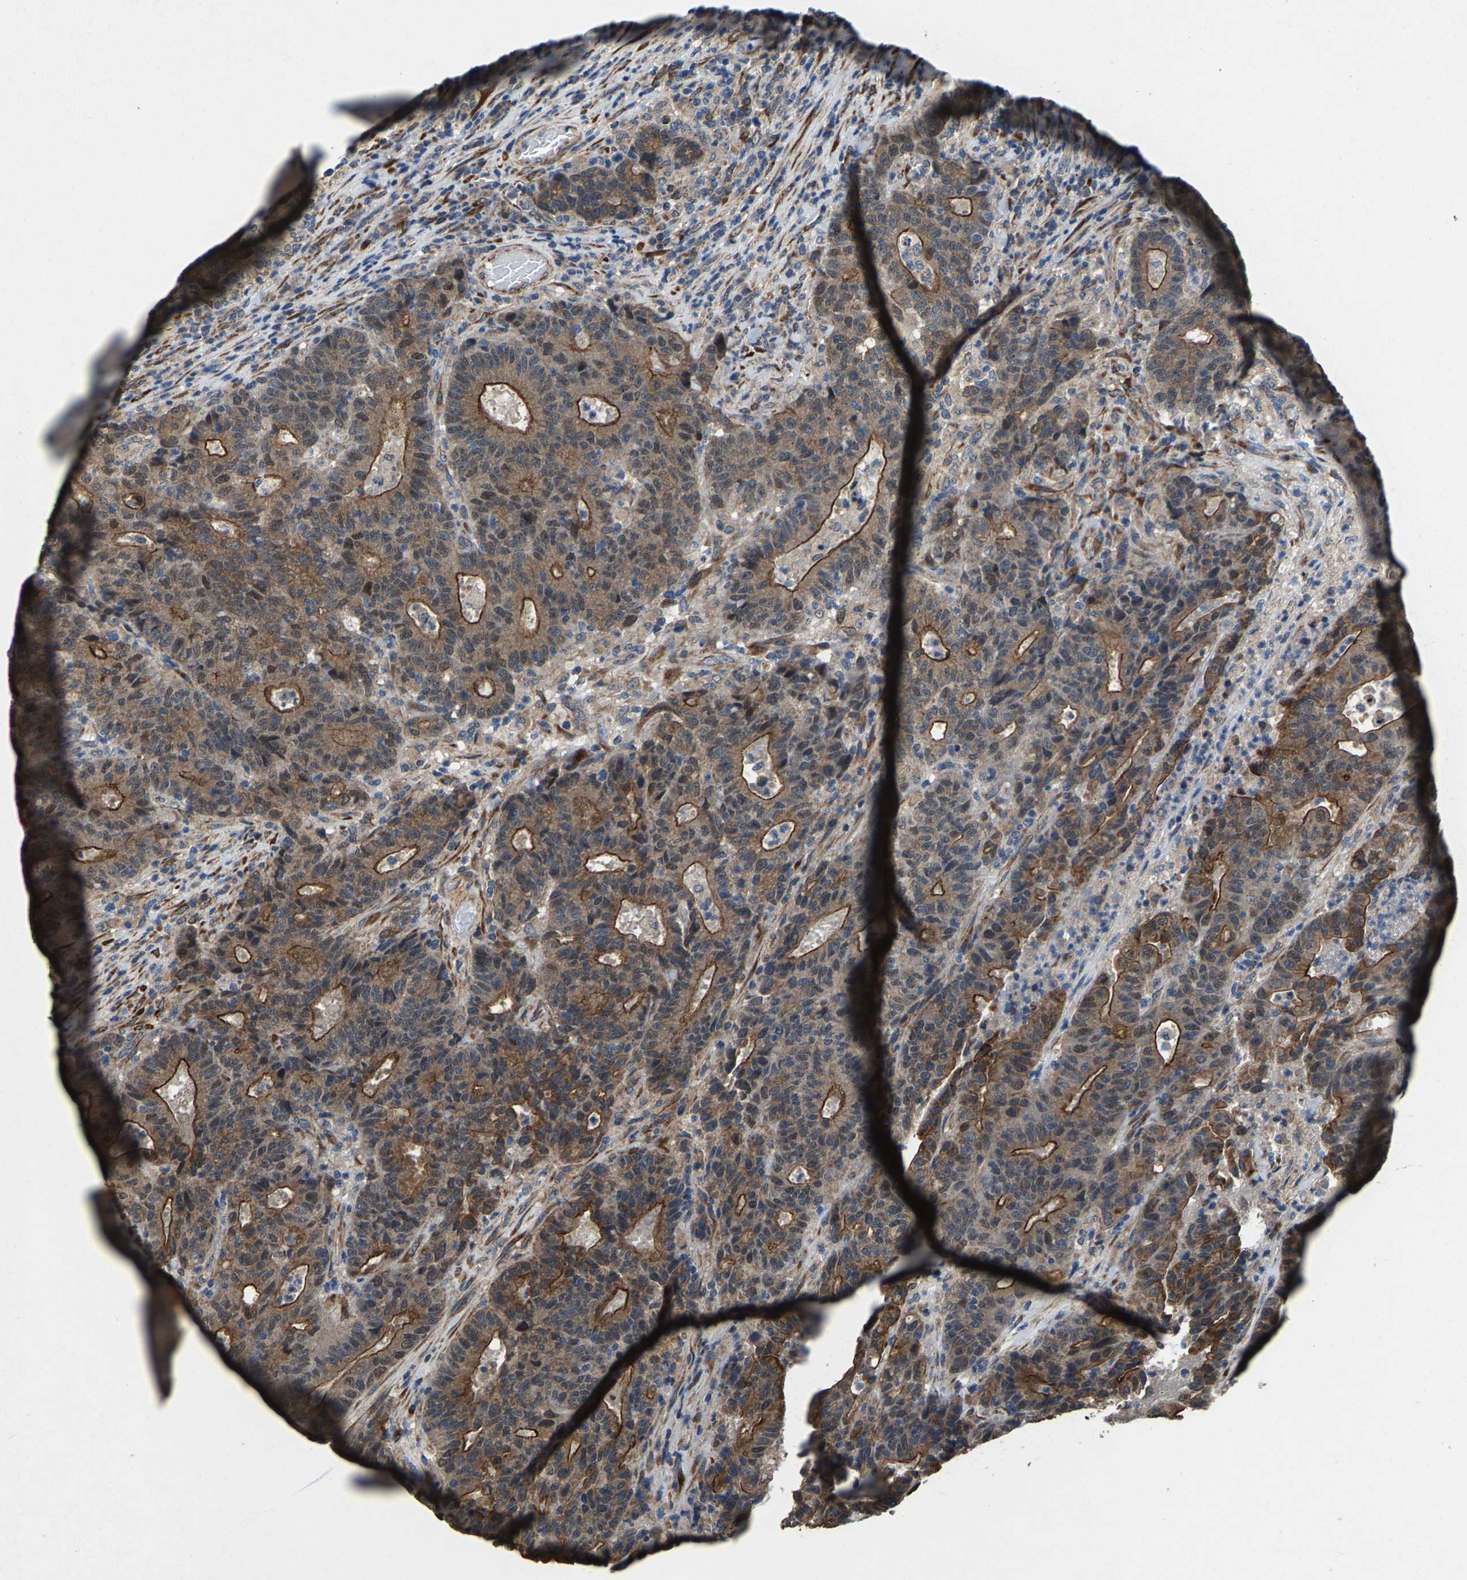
{"staining": {"intensity": "moderate", "quantity": ">75%", "location": "cytoplasmic/membranous"}, "tissue": "colorectal cancer", "cell_type": "Tumor cells", "image_type": "cancer", "snomed": [{"axis": "morphology", "description": "Adenocarcinoma, NOS"}, {"axis": "topography", "description": "Colon"}], "caption": "High-power microscopy captured an immunohistochemistry (IHC) image of colorectal cancer (adenocarcinoma), revealing moderate cytoplasmic/membranous staining in approximately >75% of tumor cells.", "gene": "PDP1", "patient": {"sex": "female", "age": 75}}